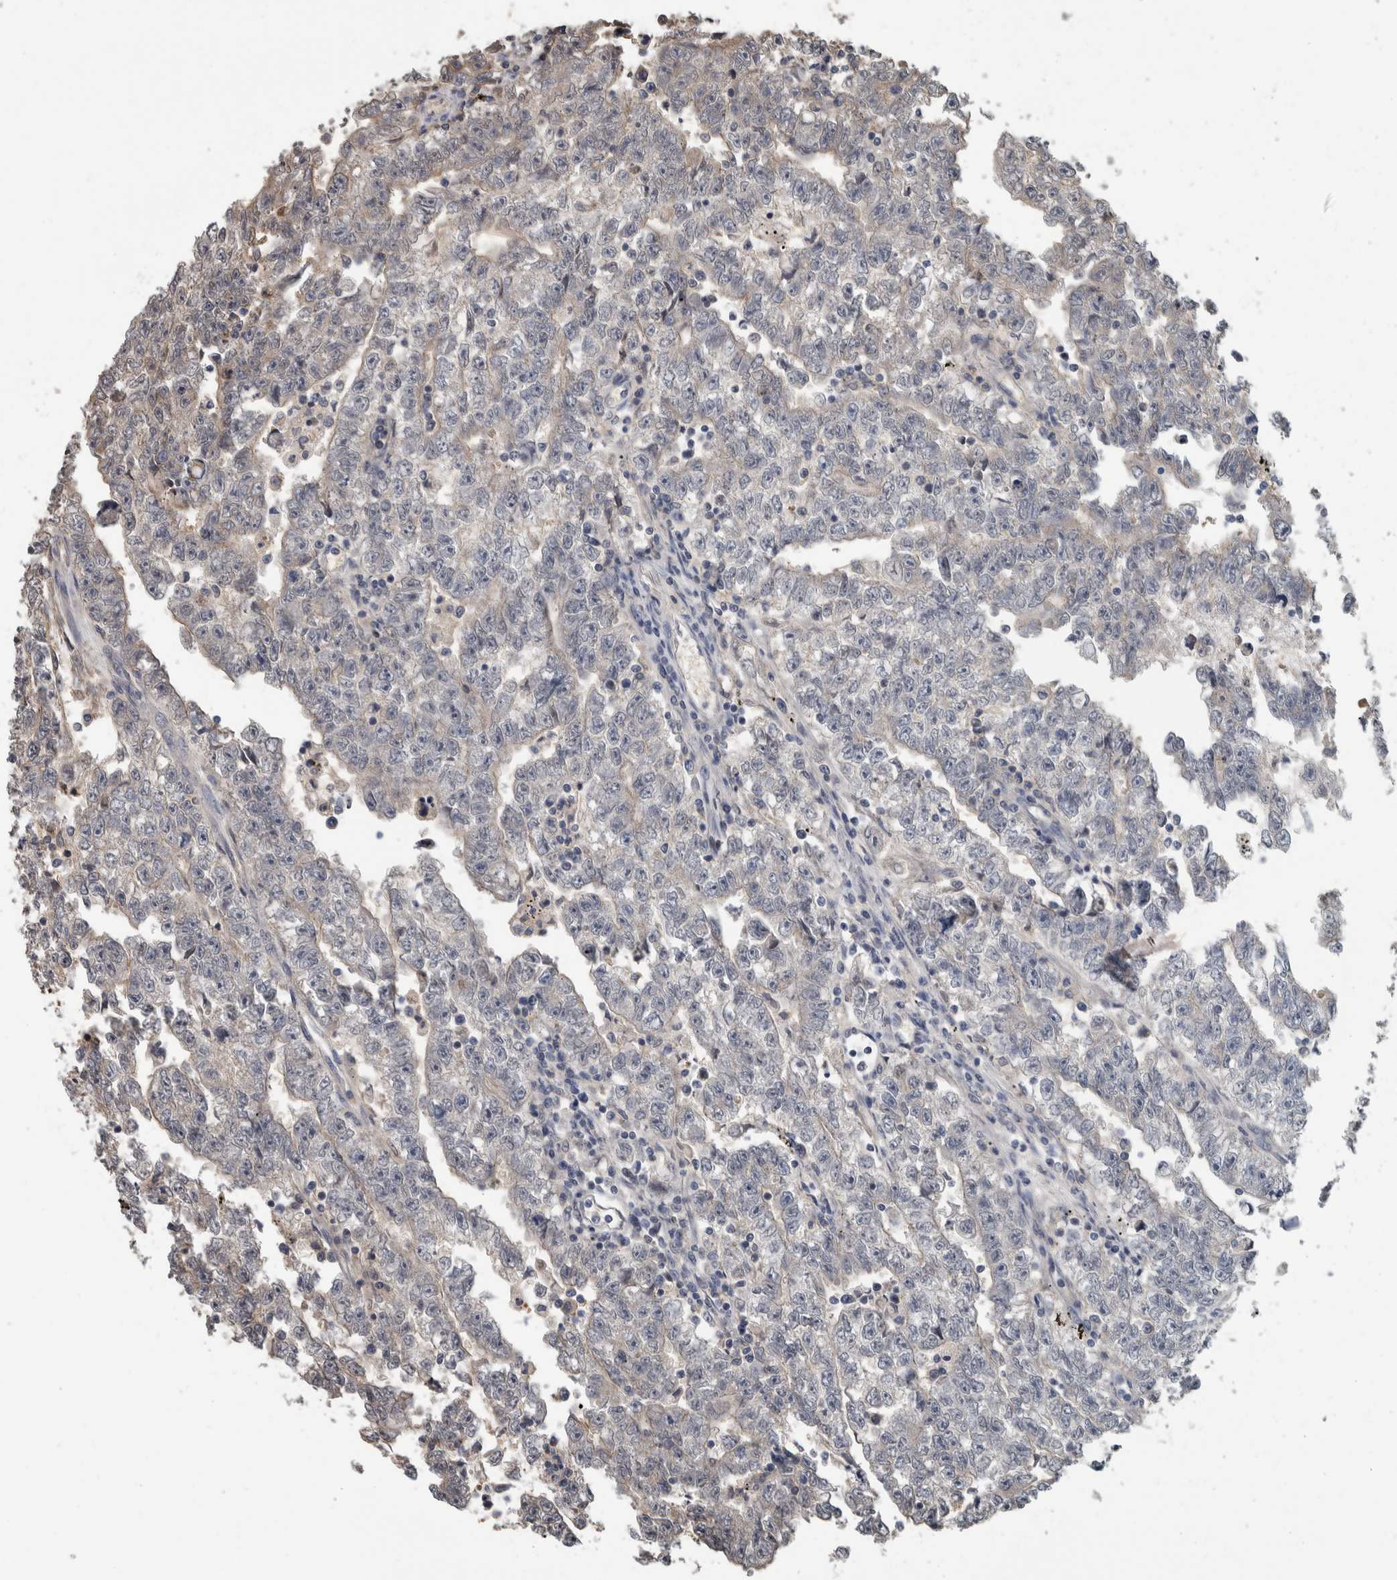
{"staining": {"intensity": "weak", "quantity": "<25%", "location": "cytoplasmic/membranous"}, "tissue": "testis cancer", "cell_type": "Tumor cells", "image_type": "cancer", "snomed": [{"axis": "morphology", "description": "Carcinoma, Embryonal, NOS"}, {"axis": "topography", "description": "Testis"}], "caption": "Immunohistochemistry (IHC) of testis cancer demonstrates no staining in tumor cells.", "gene": "CAVIN4", "patient": {"sex": "male", "age": 25}}